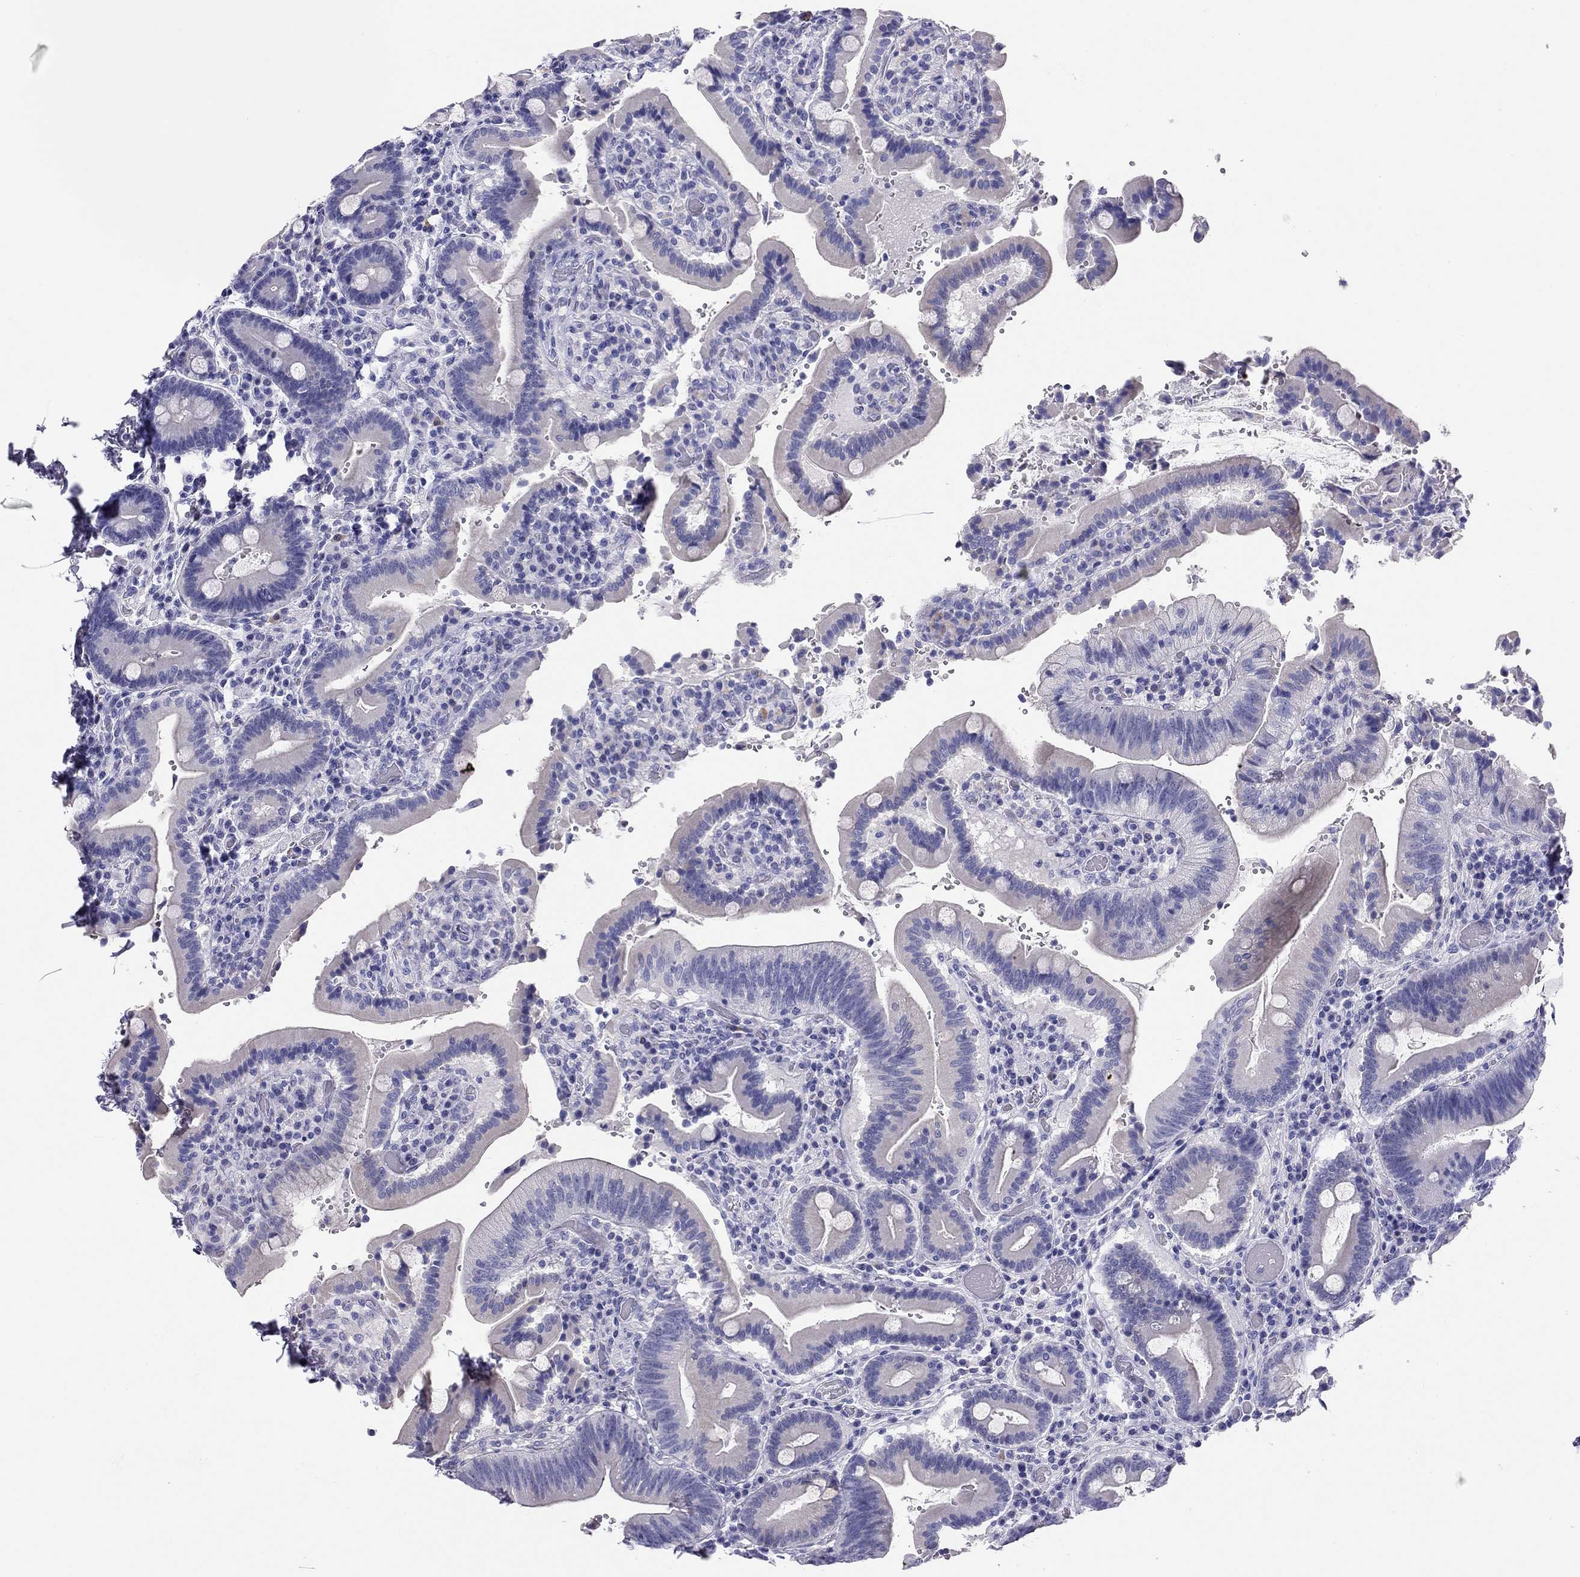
{"staining": {"intensity": "negative", "quantity": "none", "location": "none"}, "tissue": "duodenum", "cell_type": "Glandular cells", "image_type": "normal", "snomed": [{"axis": "morphology", "description": "Normal tissue, NOS"}, {"axis": "topography", "description": "Duodenum"}], "caption": "IHC histopathology image of normal duodenum: human duodenum stained with DAB displays no significant protein positivity in glandular cells. (Stains: DAB immunohistochemistry with hematoxylin counter stain, Microscopy: brightfield microscopy at high magnification).", "gene": "LRIT2", "patient": {"sex": "female", "age": 62}}